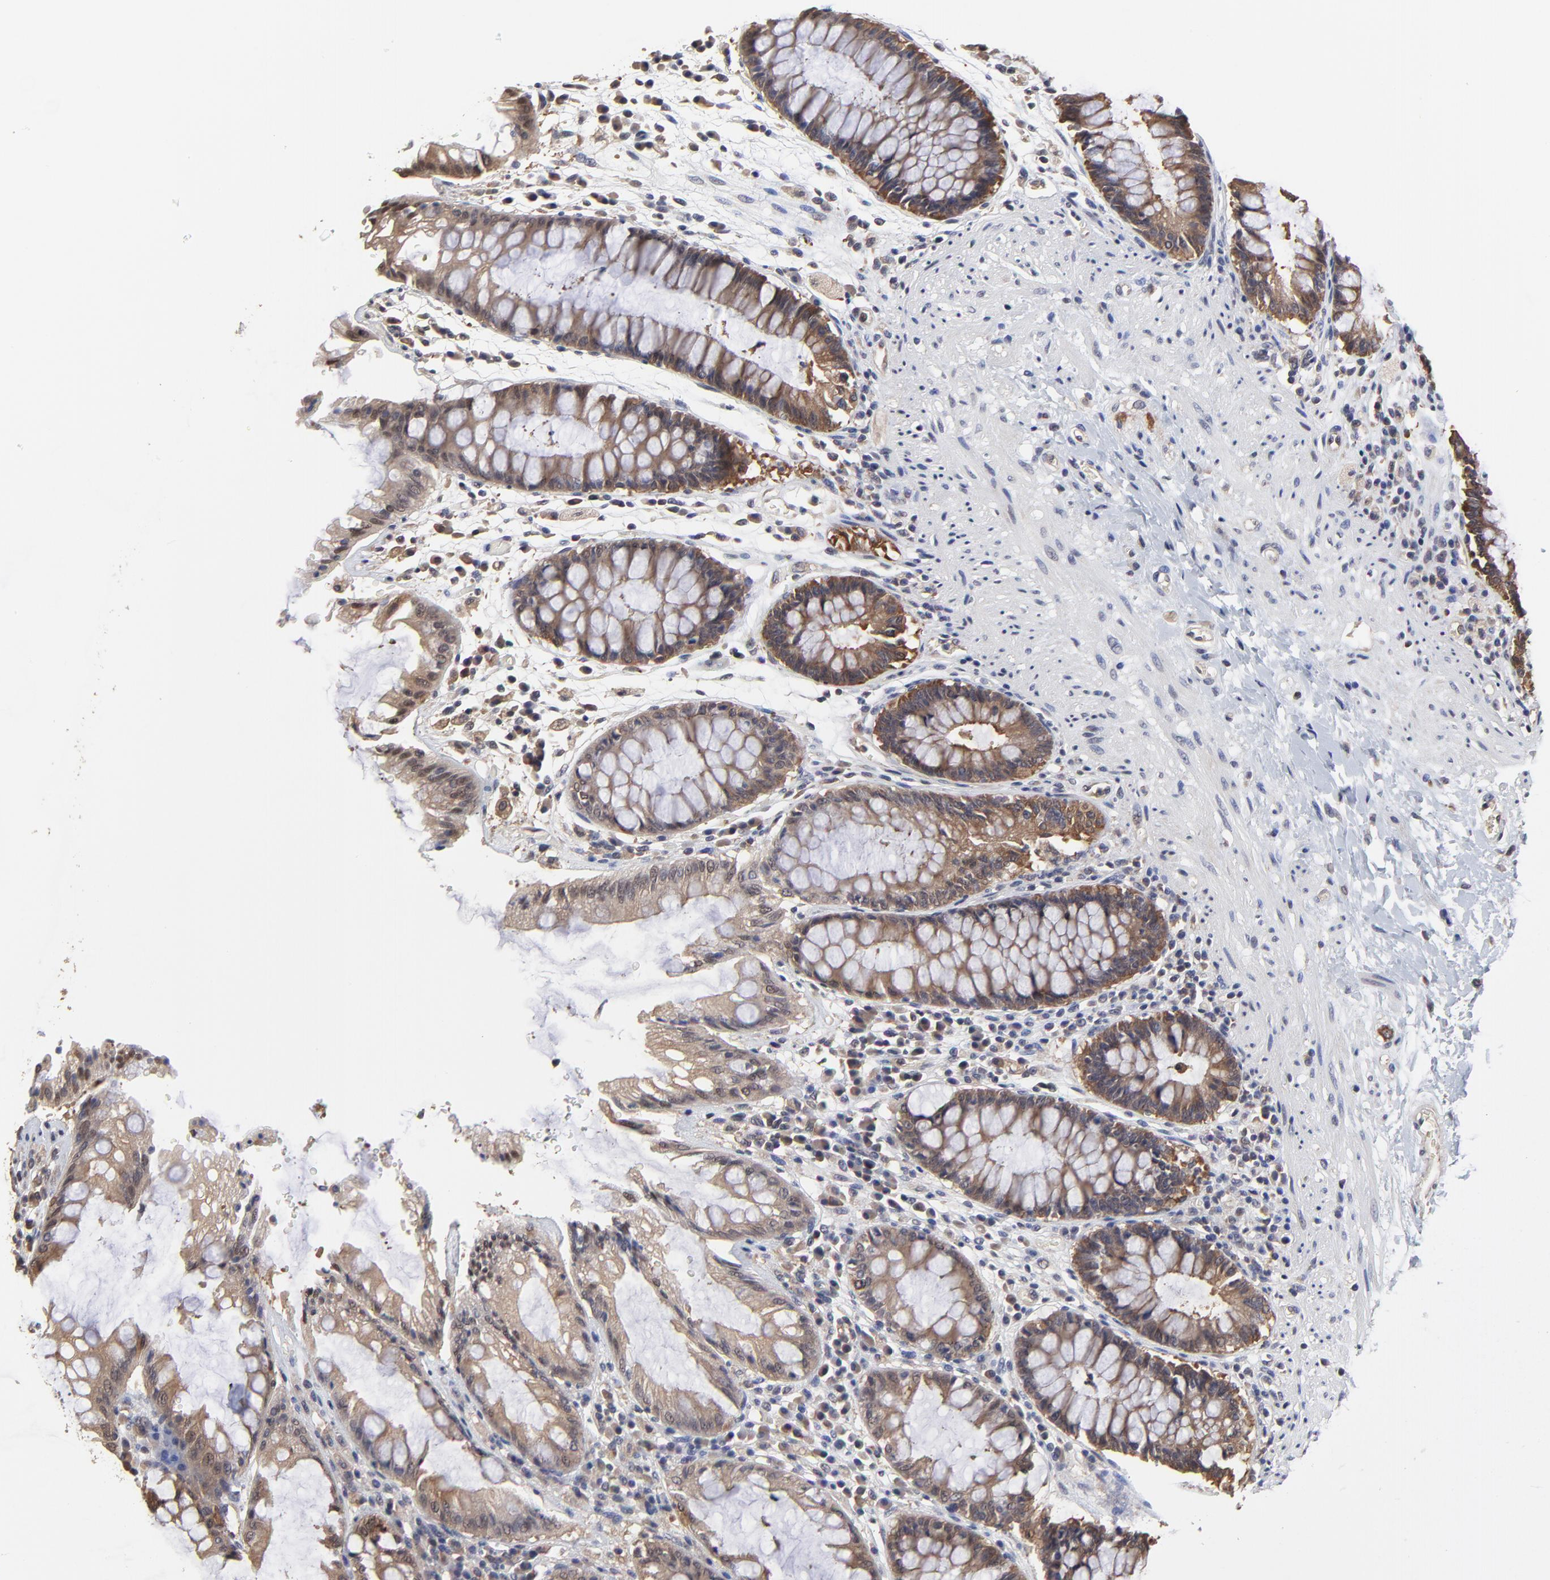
{"staining": {"intensity": "moderate", "quantity": ">75%", "location": "cytoplasmic/membranous"}, "tissue": "rectum", "cell_type": "Glandular cells", "image_type": "normal", "snomed": [{"axis": "morphology", "description": "Normal tissue, NOS"}, {"axis": "topography", "description": "Rectum"}], "caption": "Brown immunohistochemical staining in benign rectum displays moderate cytoplasmic/membranous positivity in about >75% of glandular cells.", "gene": "CCT2", "patient": {"sex": "female", "age": 46}}